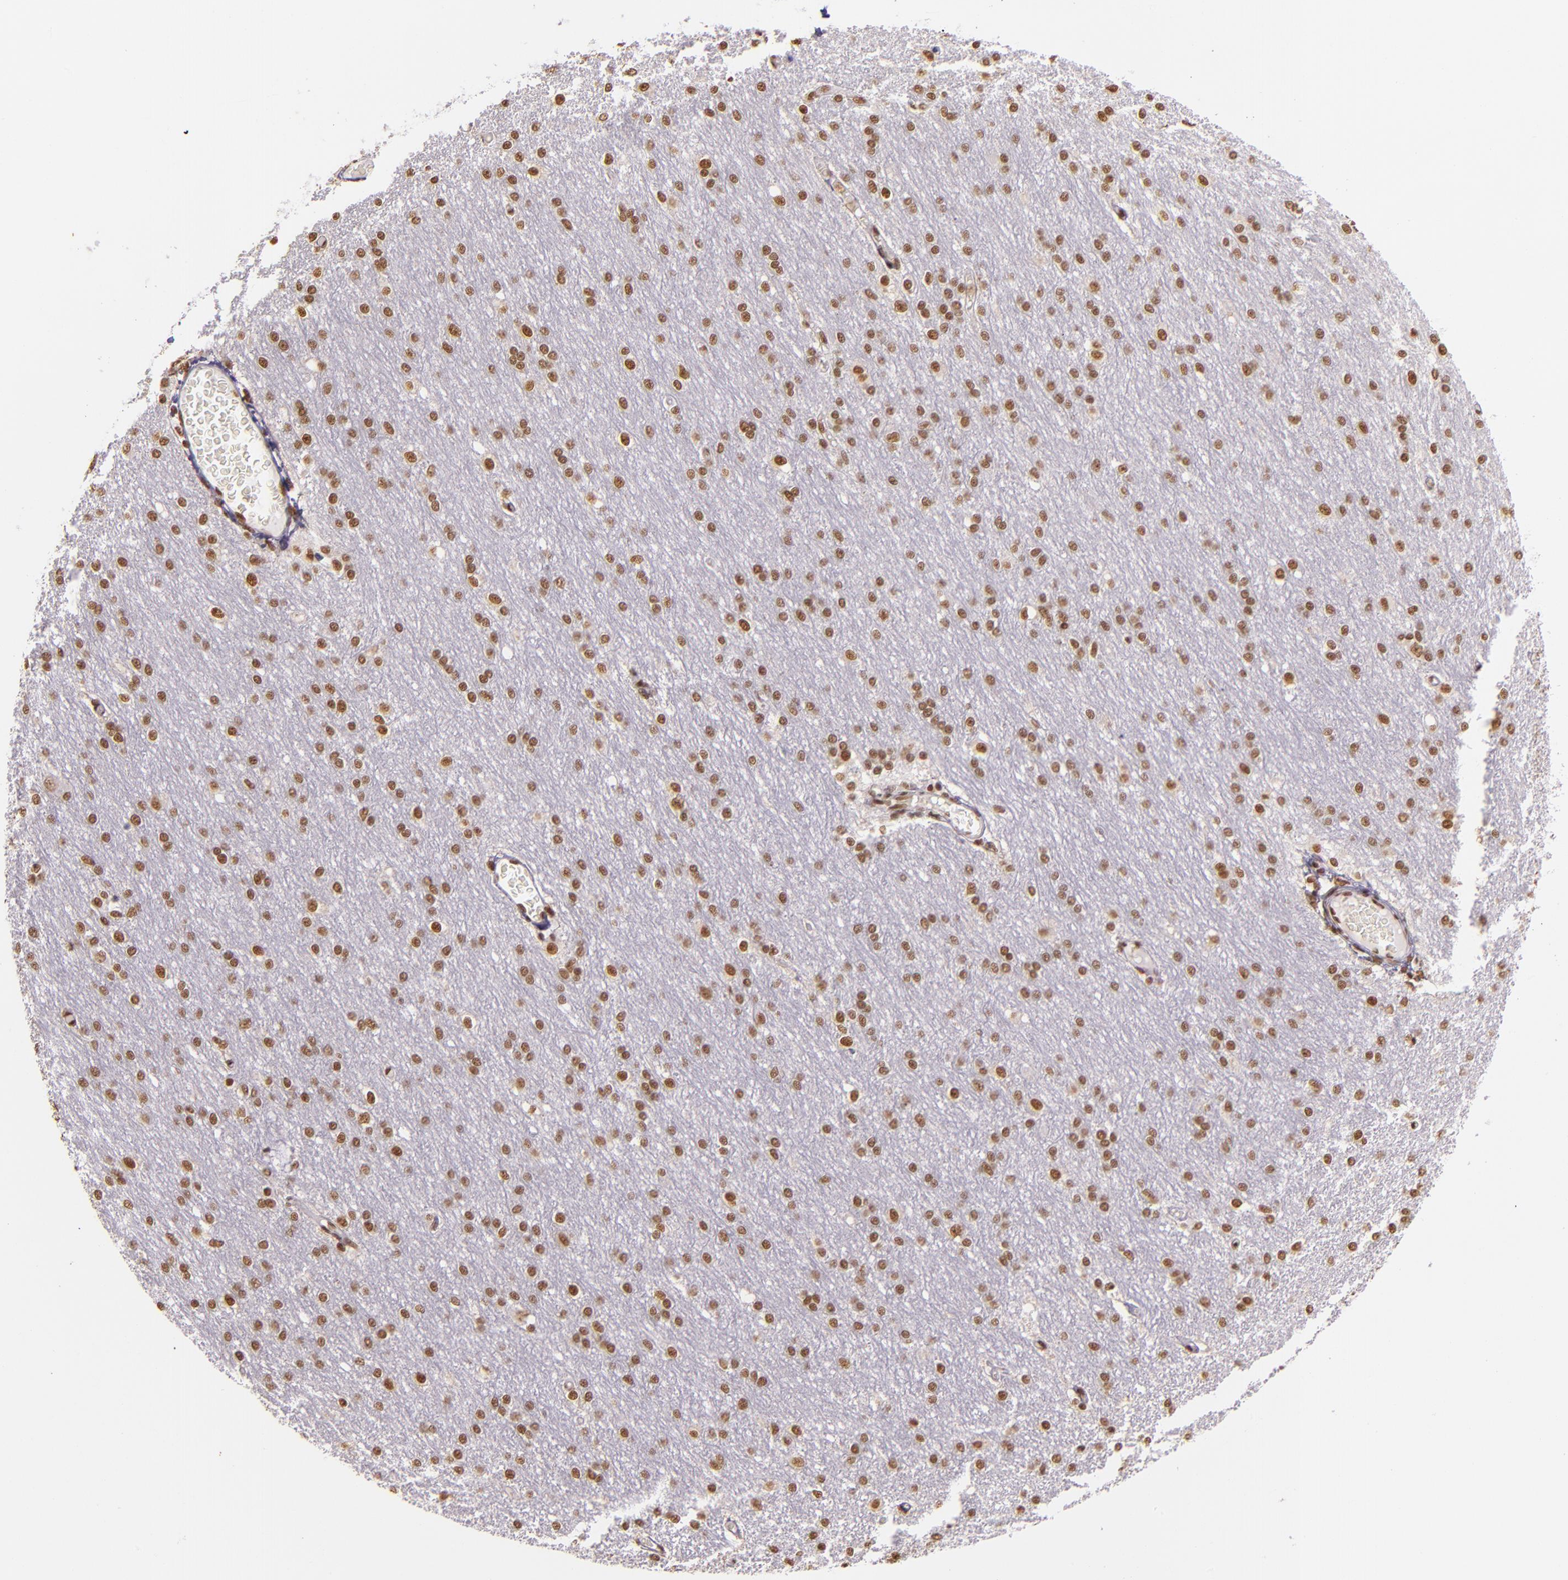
{"staining": {"intensity": "moderate", "quantity": ">75%", "location": "nuclear"}, "tissue": "cerebral cortex", "cell_type": "Endothelial cells", "image_type": "normal", "snomed": [{"axis": "morphology", "description": "Normal tissue, NOS"}, {"axis": "morphology", "description": "Inflammation, NOS"}, {"axis": "topography", "description": "Cerebral cortex"}], "caption": "Immunohistochemical staining of normal human cerebral cortex exhibits moderate nuclear protein staining in about >75% of endothelial cells.", "gene": "USF1", "patient": {"sex": "male", "age": 6}}